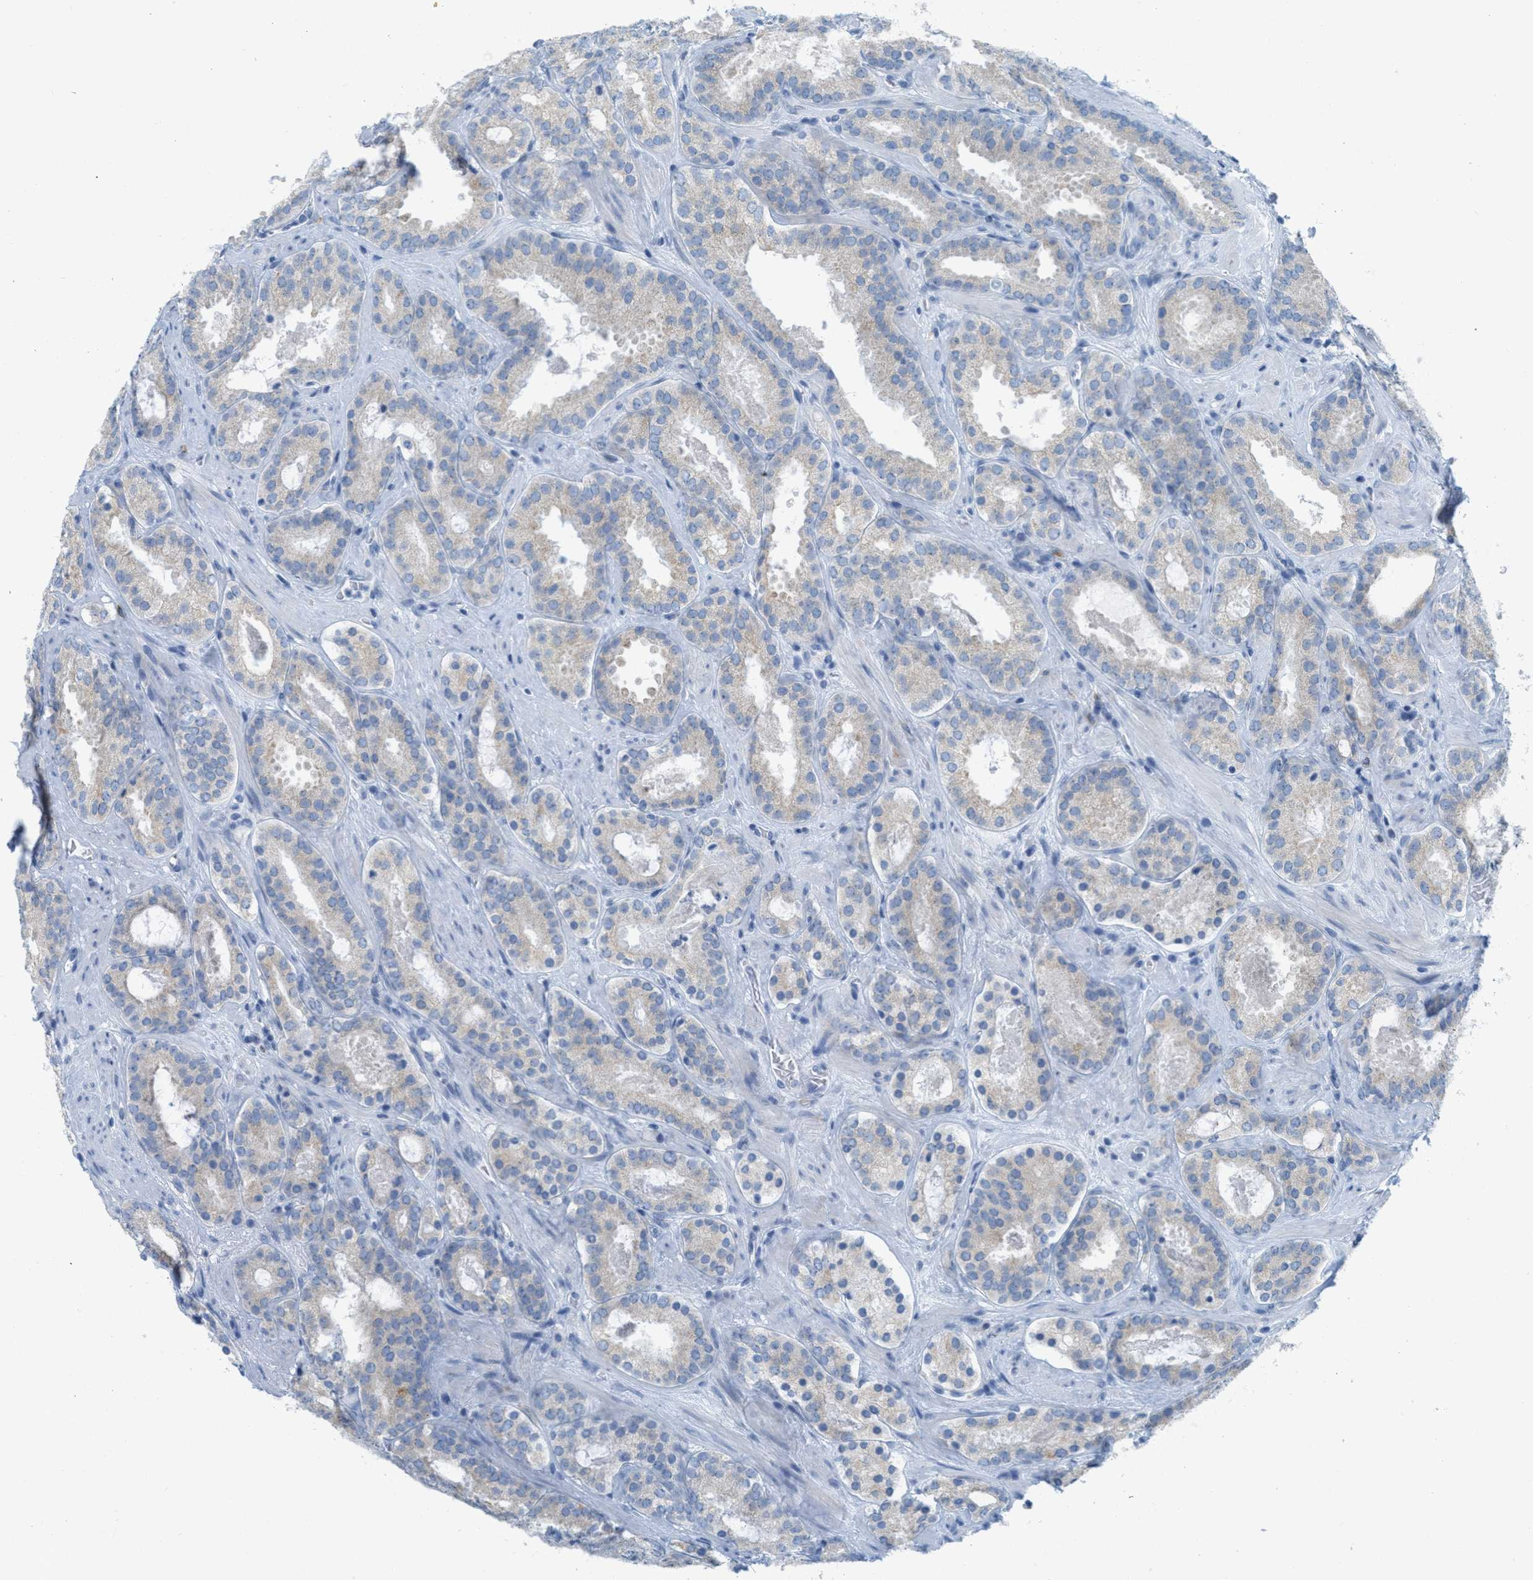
{"staining": {"intensity": "weak", "quantity": "<25%", "location": "cytoplasmic/membranous"}, "tissue": "prostate cancer", "cell_type": "Tumor cells", "image_type": "cancer", "snomed": [{"axis": "morphology", "description": "Adenocarcinoma, Low grade"}, {"axis": "topography", "description": "Prostate"}], "caption": "A micrograph of prostate low-grade adenocarcinoma stained for a protein displays no brown staining in tumor cells. The staining is performed using DAB (3,3'-diaminobenzidine) brown chromogen with nuclei counter-stained in using hematoxylin.", "gene": "TEX264", "patient": {"sex": "male", "age": 69}}